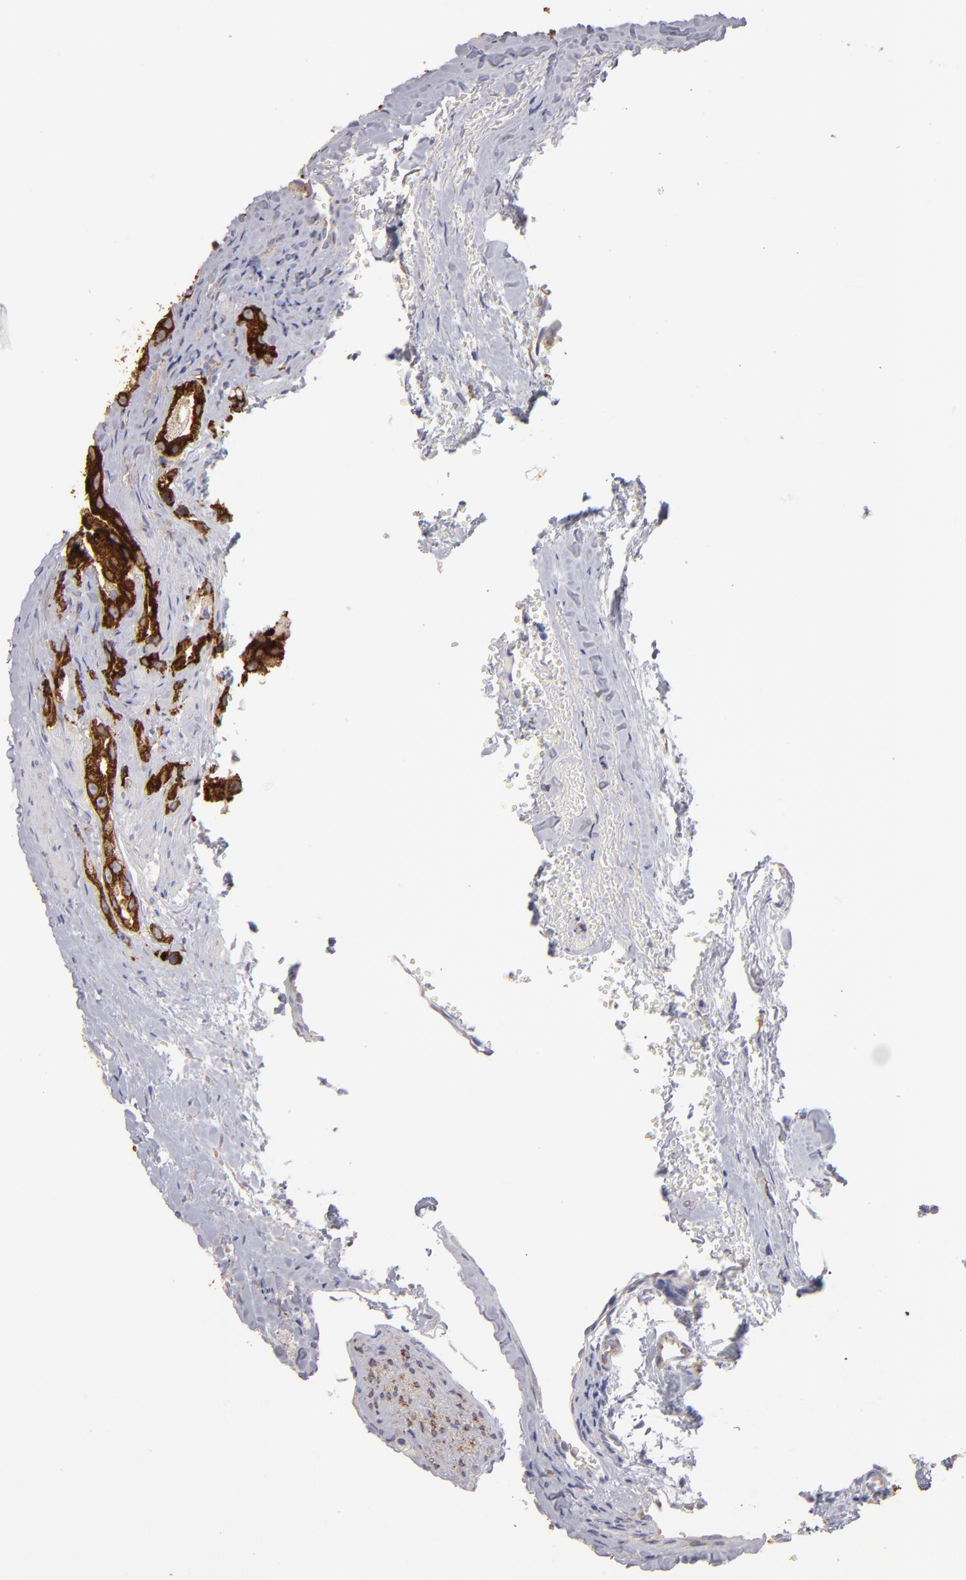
{"staining": {"intensity": "strong", "quantity": ">75%", "location": "cytoplasmic/membranous"}, "tissue": "prostate cancer", "cell_type": "Tumor cells", "image_type": "cancer", "snomed": [{"axis": "morphology", "description": "Adenocarcinoma, High grade"}, {"axis": "topography", "description": "Prostate"}], "caption": "Strong cytoplasmic/membranous staining for a protein is present in about >75% of tumor cells of prostate cancer using IHC.", "gene": "ENTPD5", "patient": {"sex": "male", "age": 63}}